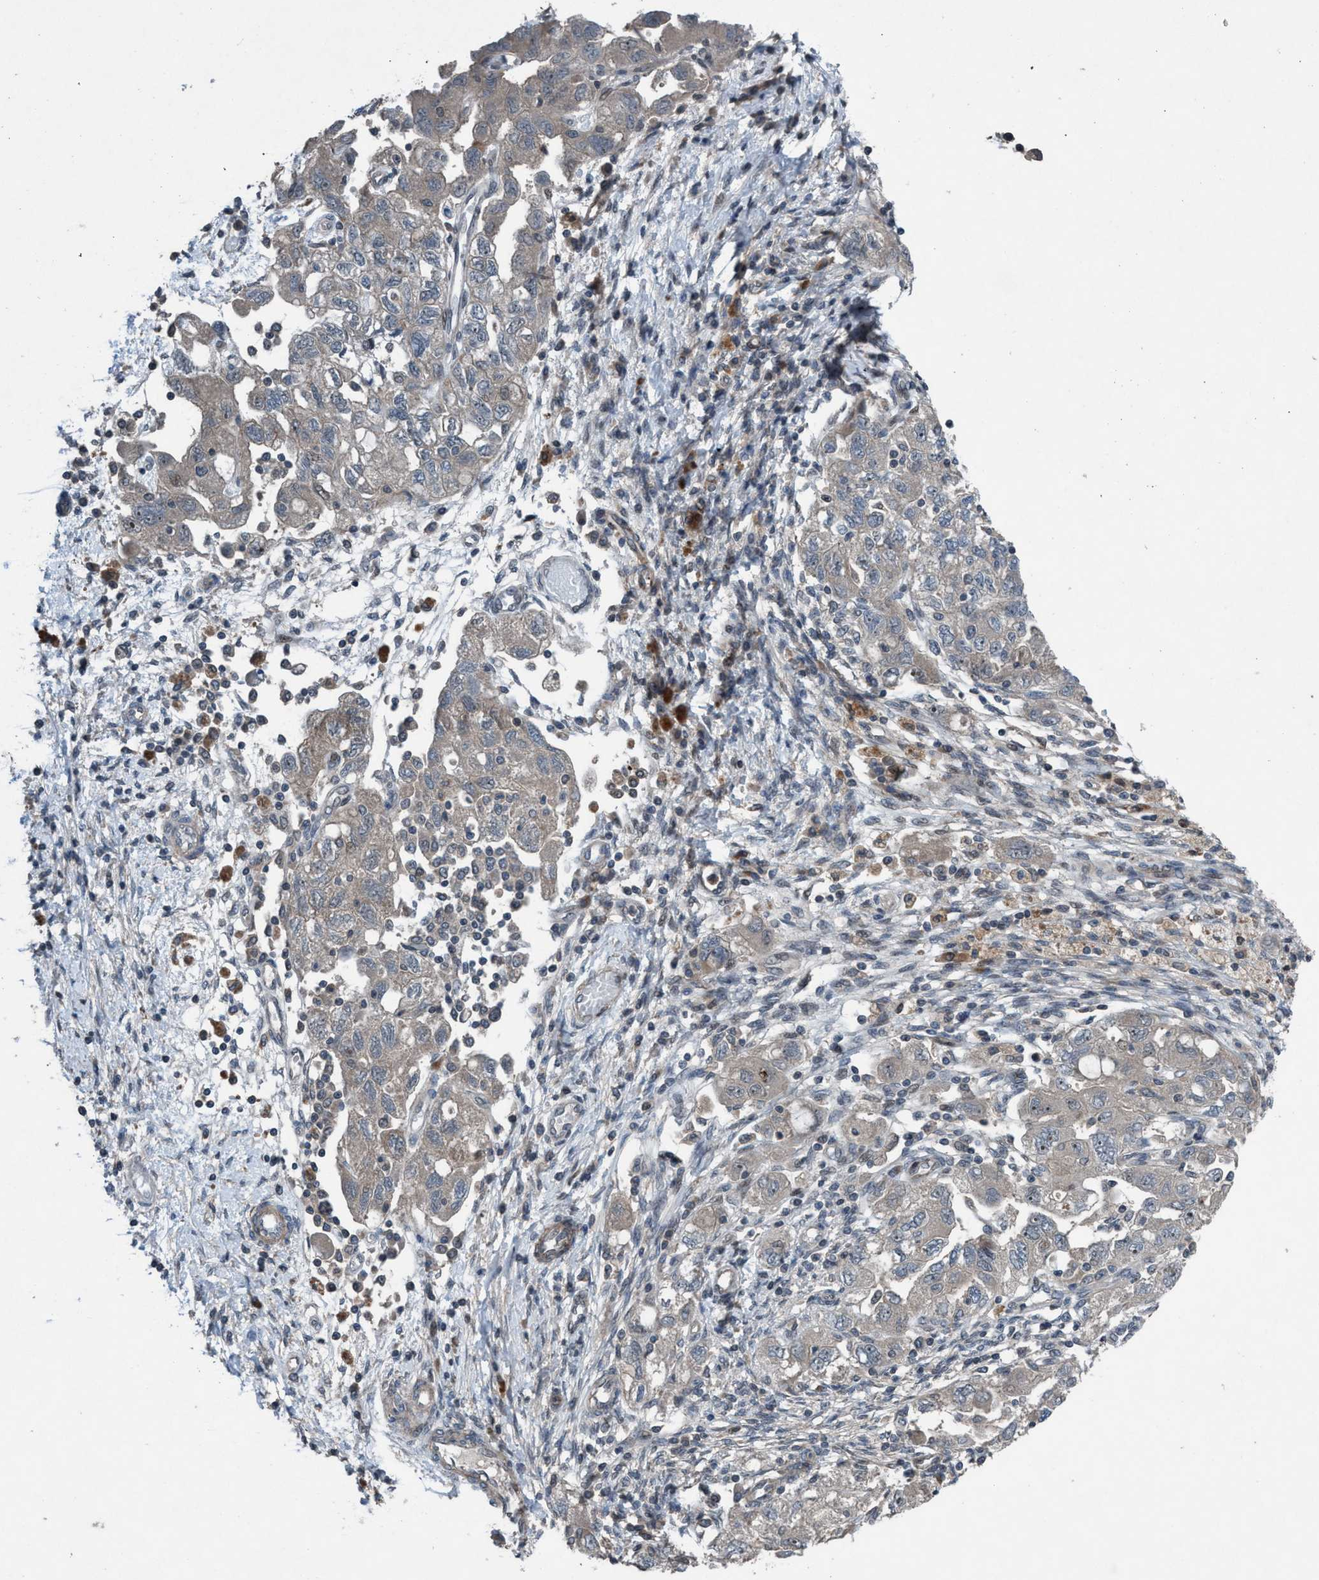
{"staining": {"intensity": "negative", "quantity": "none", "location": "none"}, "tissue": "ovarian cancer", "cell_type": "Tumor cells", "image_type": "cancer", "snomed": [{"axis": "morphology", "description": "Carcinoma, NOS"}, {"axis": "morphology", "description": "Cystadenocarcinoma, serous, NOS"}, {"axis": "topography", "description": "Ovary"}], "caption": "An immunohistochemistry micrograph of ovarian carcinoma is shown. There is no staining in tumor cells of ovarian carcinoma.", "gene": "NISCH", "patient": {"sex": "female", "age": 69}}